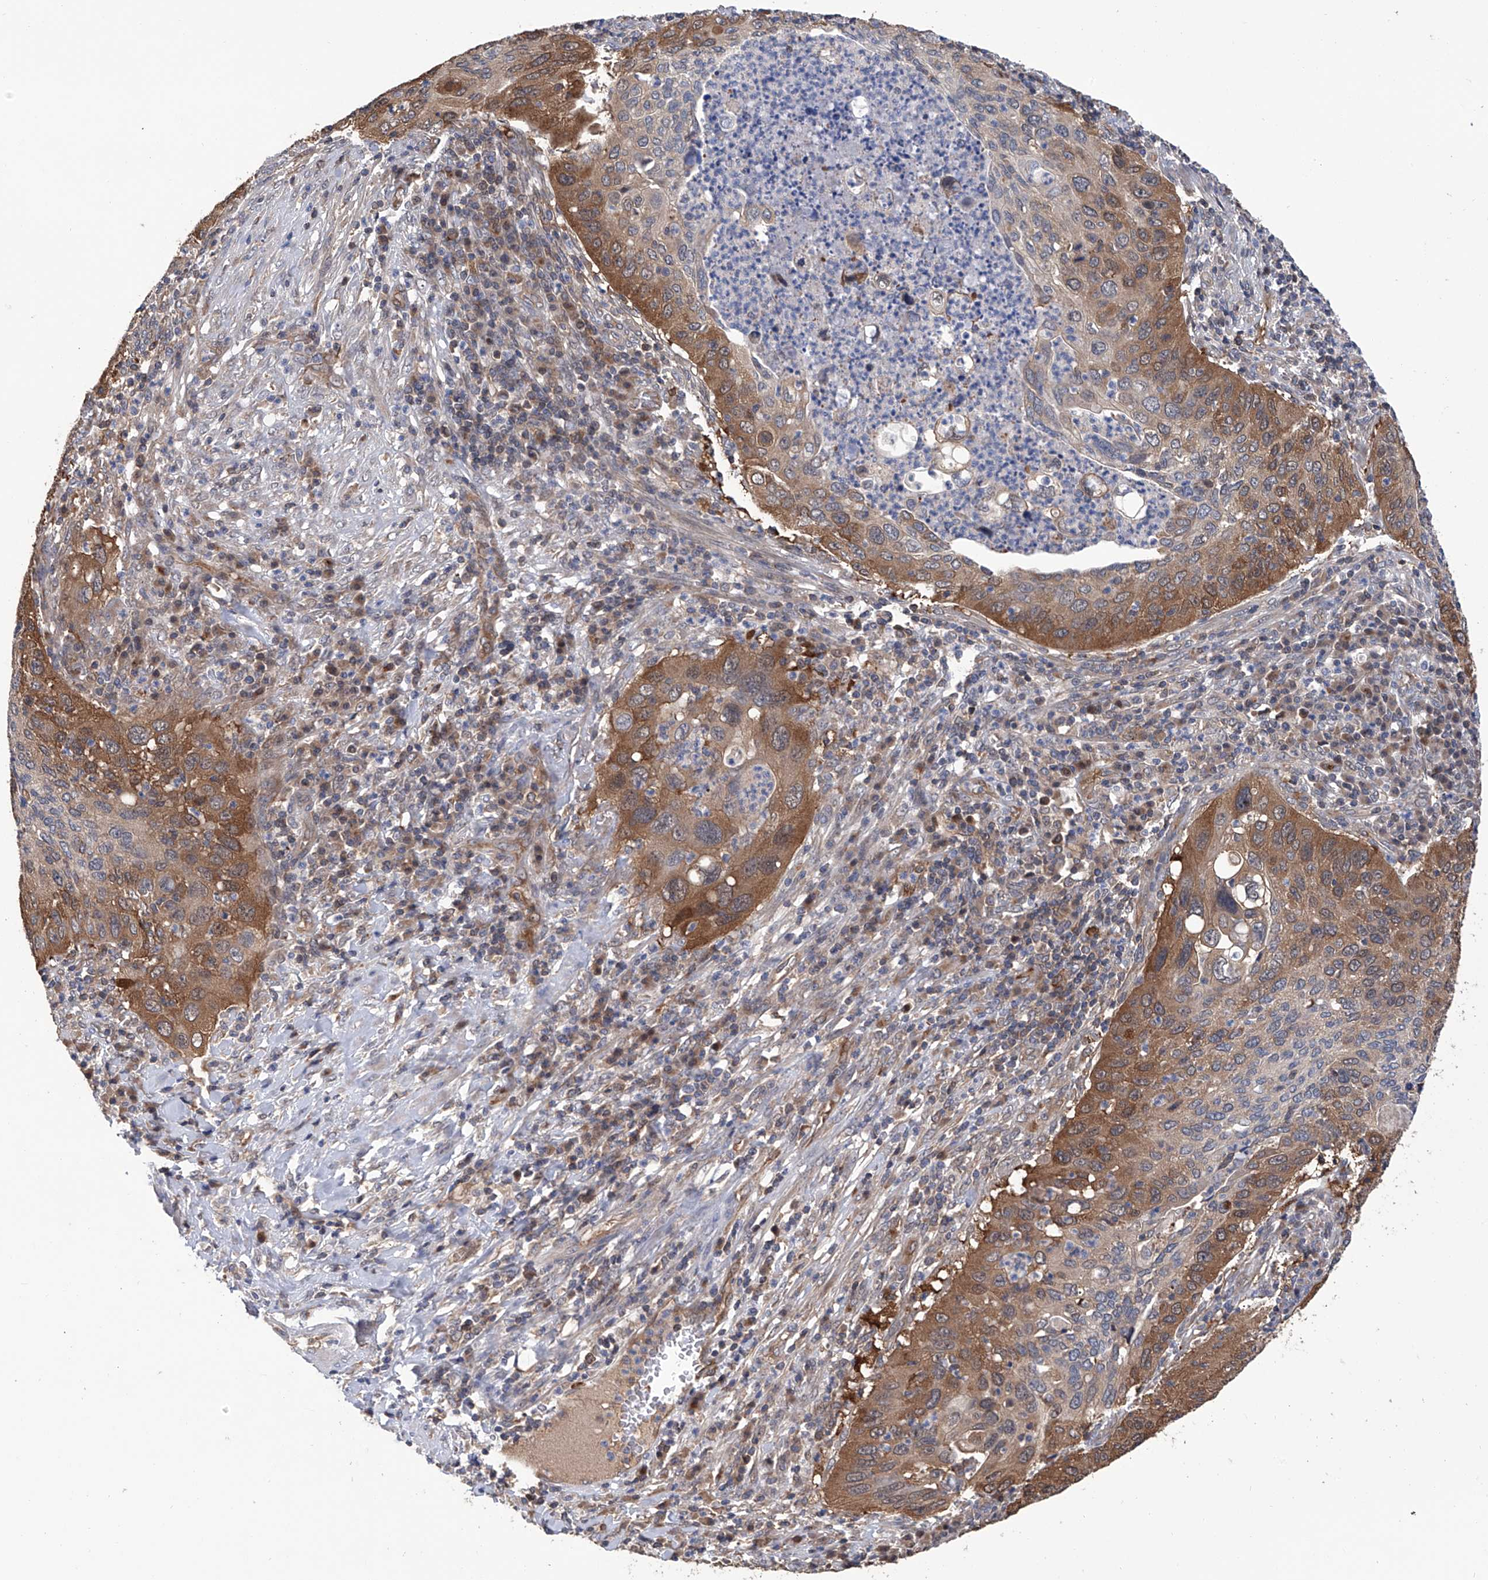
{"staining": {"intensity": "strong", "quantity": "25%-75%", "location": "cytoplasmic/membranous"}, "tissue": "cervical cancer", "cell_type": "Tumor cells", "image_type": "cancer", "snomed": [{"axis": "morphology", "description": "Squamous cell carcinoma, NOS"}, {"axis": "topography", "description": "Cervix"}], "caption": "A brown stain labels strong cytoplasmic/membranous staining of a protein in squamous cell carcinoma (cervical) tumor cells.", "gene": "NUDT17", "patient": {"sex": "female", "age": 38}}